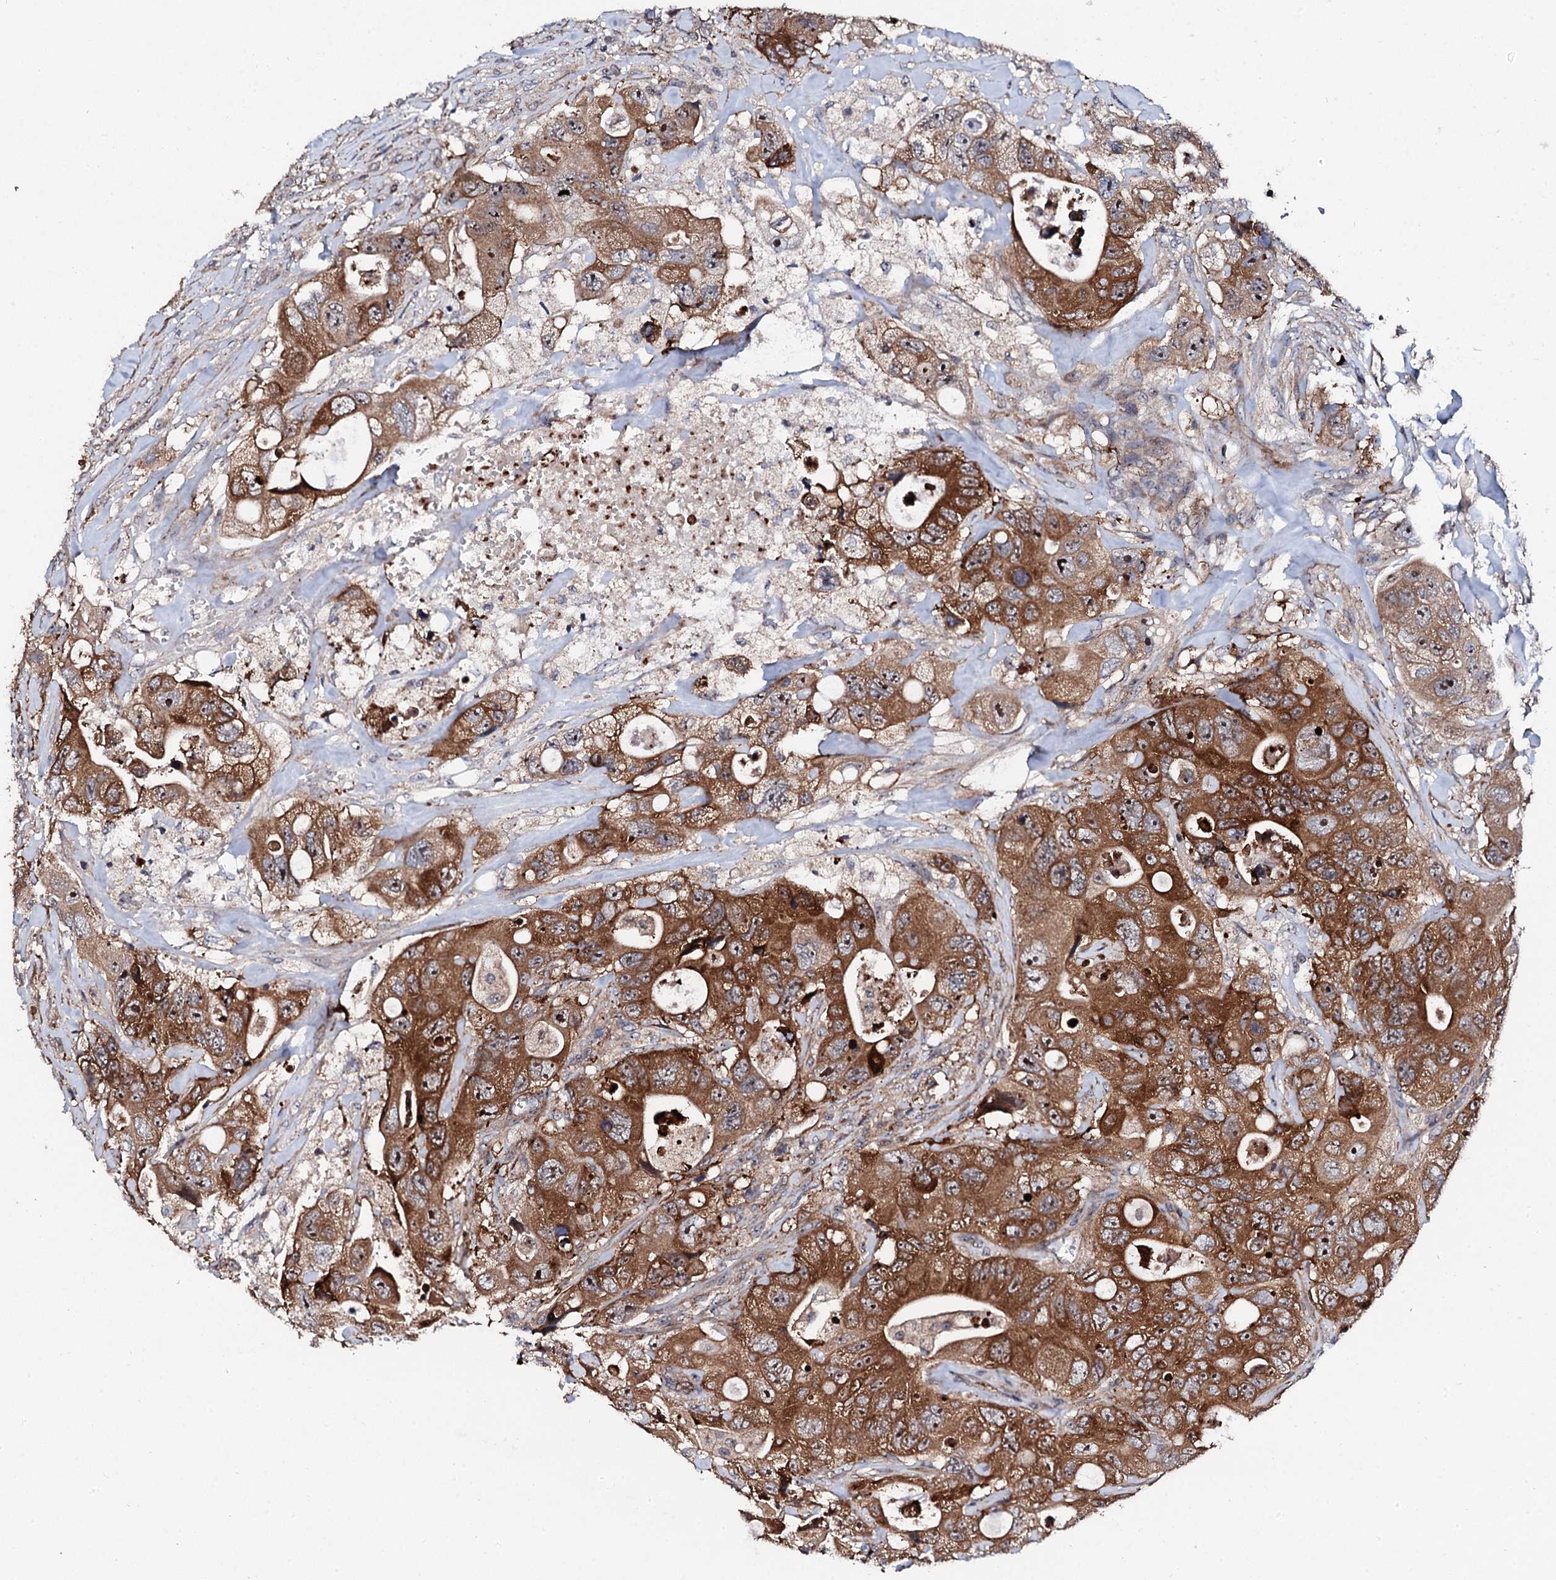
{"staining": {"intensity": "strong", "quantity": ">75%", "location": "cytoplasmic/membranous,nuclear"}, "tissue": "colorectal cancer", "cell_type": "Tumor cells", "image_type": "cancer", "snomed": [{"axis": "morphology", "description": "Adenocarcinoma, NOS"}, {"axis": "topography", "description": "Colon"}], "caption": "Strong cytoplasmic/membranous and nuclear protein expression is present in approximately >75% of tumor cells in colorectal cancer (adenocarcinoma). (DAB (3,3'-diaminobenzidine) = brown stain, brightfield microscopy at high magnification).", "gene": "GTPBP4", "patient": {"sex": "female", "age": 46}}